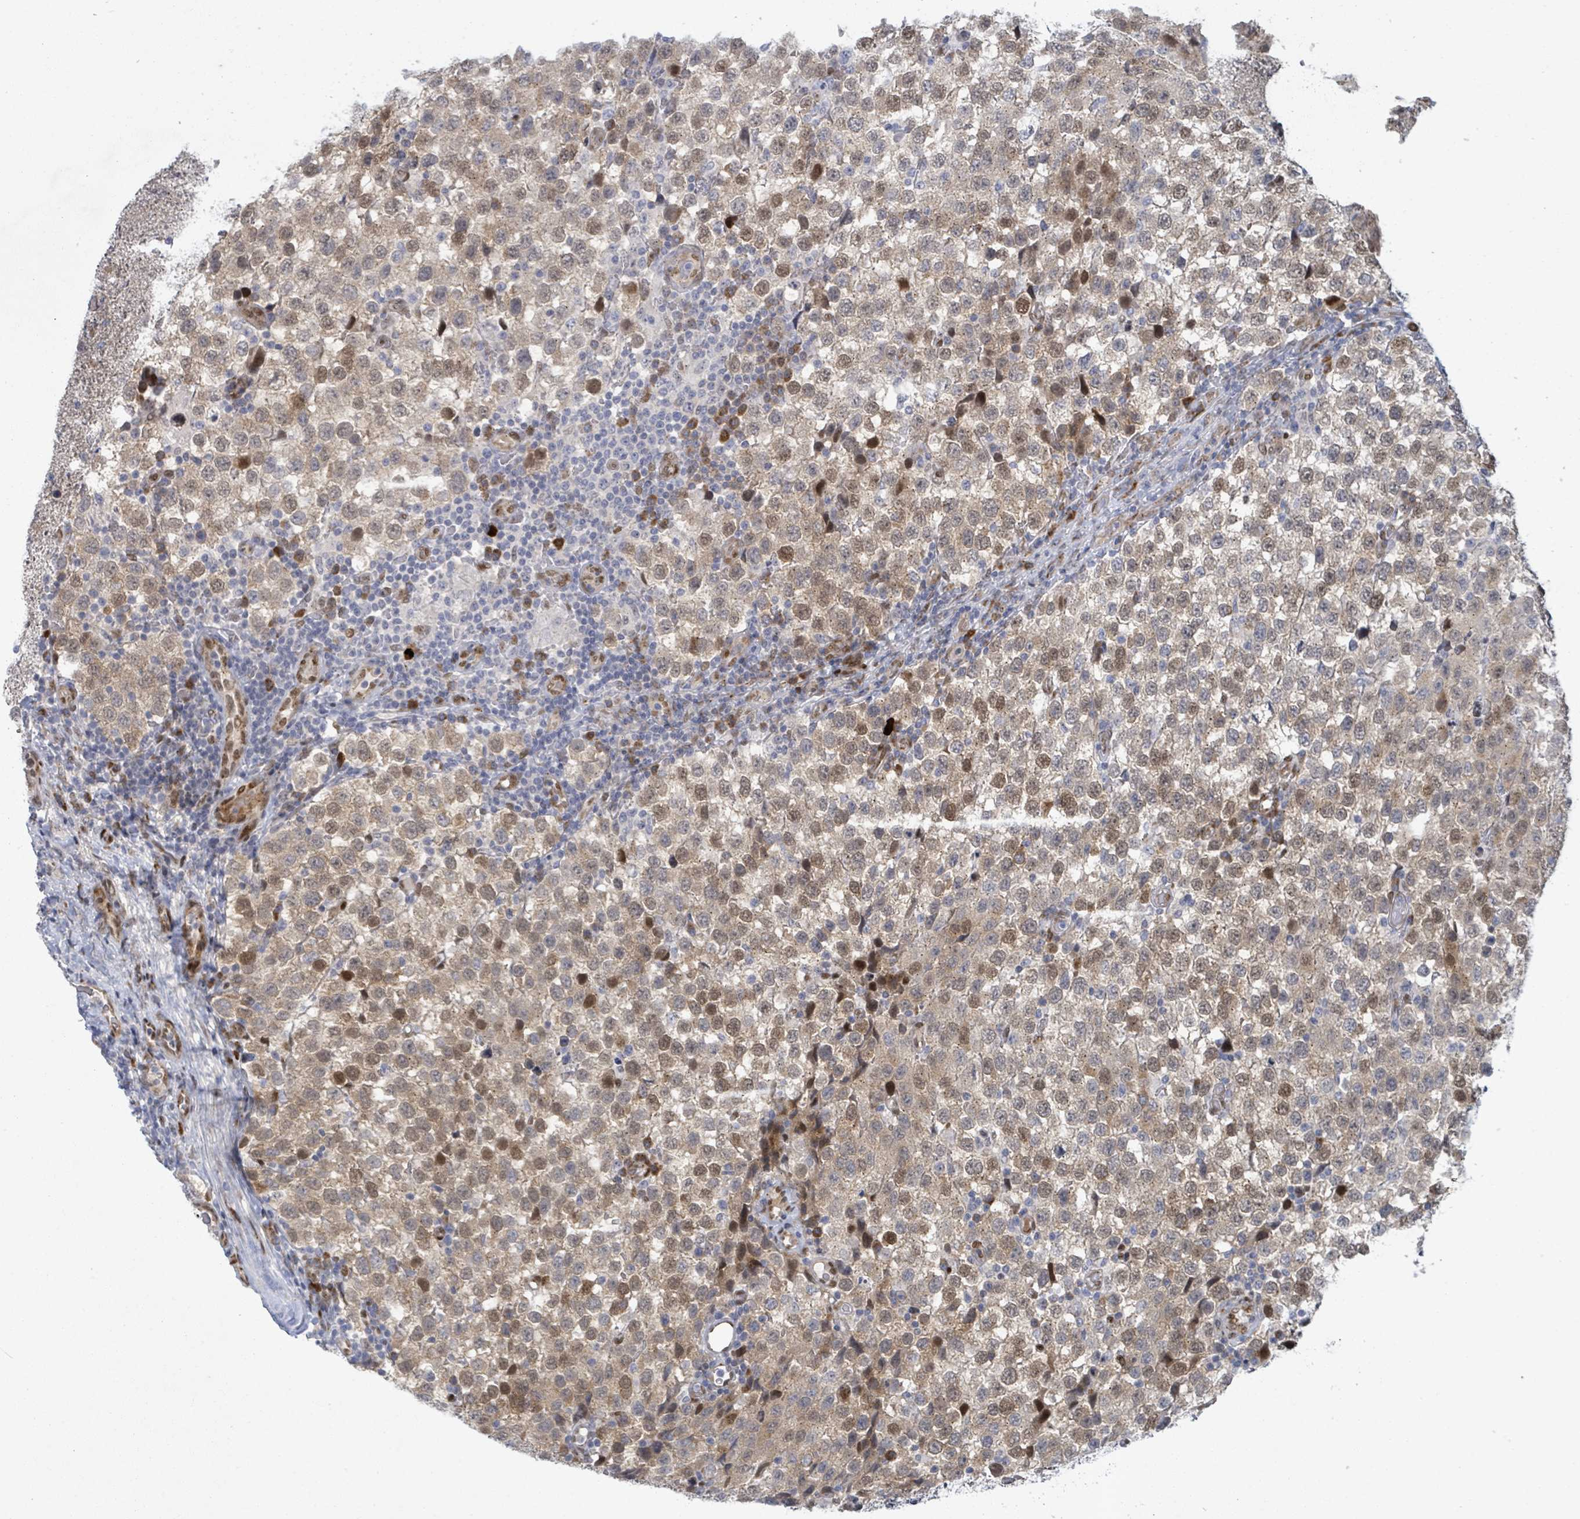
{"staining": {"intensity": "moderate", "quantity": "25%-75%", "location": "nuclear"}, "tissue": "testis cancer", "cell_type": "Tumor cells", "image_type": "cancer", "snomed": [{"axis": "morphology", "description": "Seminoma, NOS"}, {"axis": "topography", "description": "Testis"}], "caption": "This image reveals immunohistochemistry staining of seminoma (testis), with medium moderate nuclear positivity in approximately 25%-75% of tumor cells.", "gene": "TUSC1", "patient": {"sex": "male", "age": 34}}